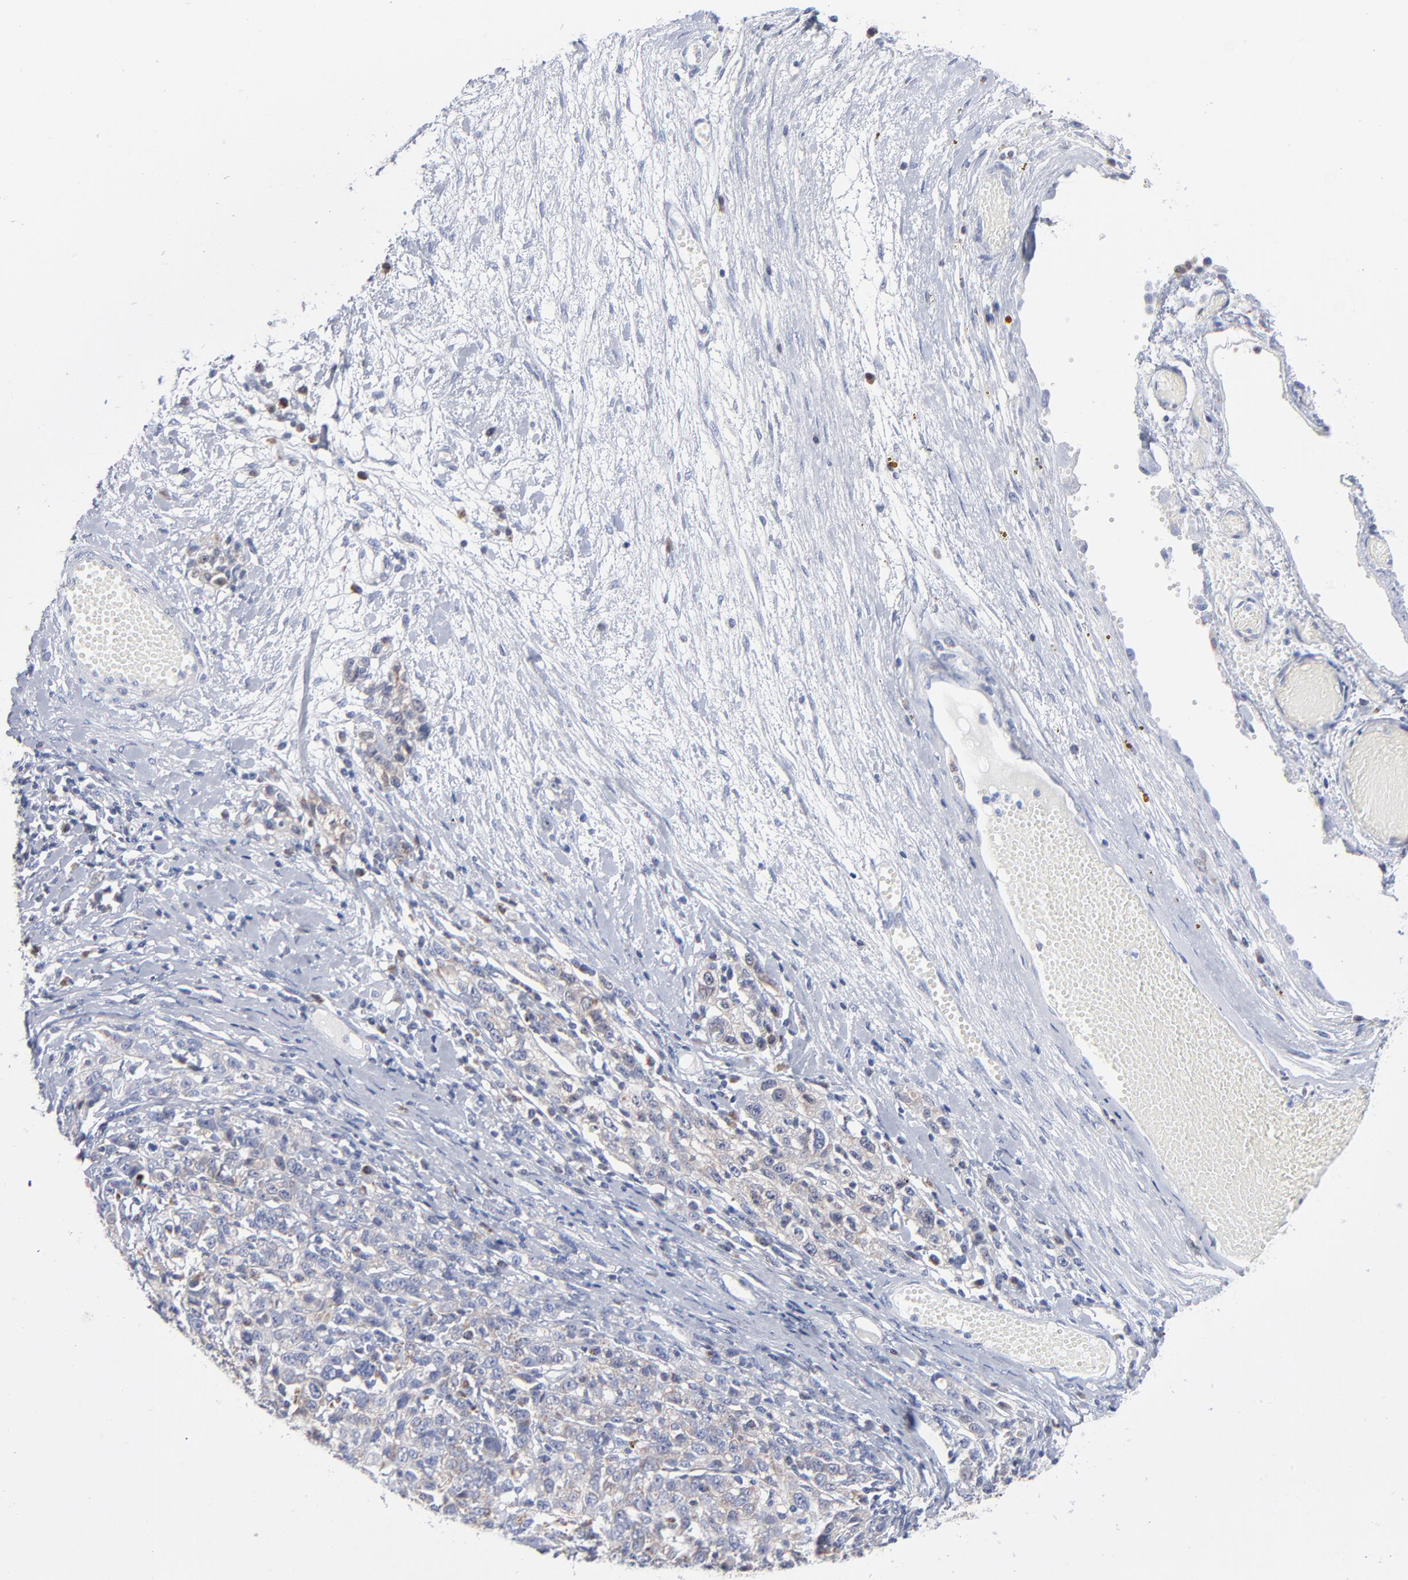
{"staining": {"intensity": "negative", "quantity": "none", "location": "none"}, "tissue": "ovarian cancer", "cell_type": "Tumor cells", "image_type": "cancer", "snomed": [{"axis": "morphology", "description": "Cystadenocarcinoma, serous, NOS"}, {"axis": "topography", "description": "Ovary"}], "caption": "The immunohistochemistry (IHC) photomicrograph has no significant expression in tumor cells of ovarian serous cystadenocarcinoma tissue.", "gene": "CHCHD10", "patient": {"sex": "female", "age": 71}}